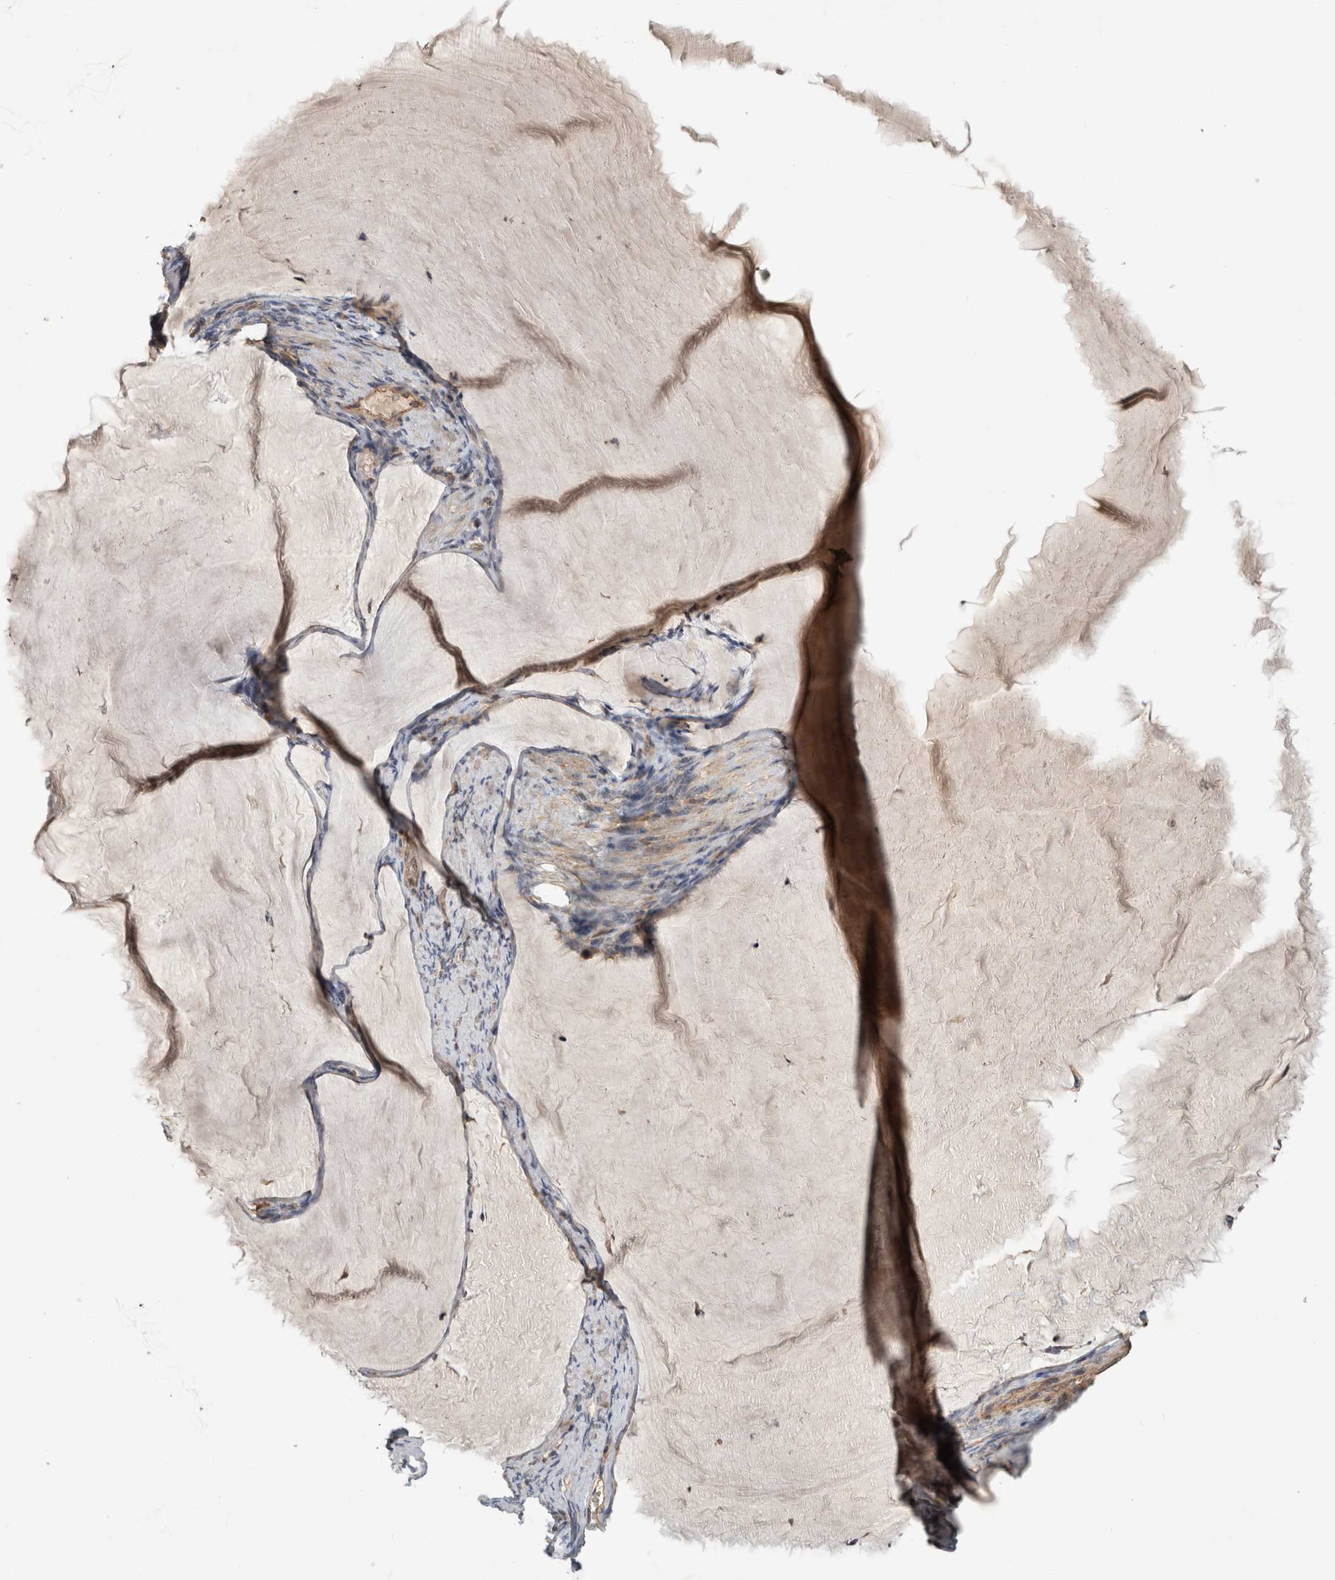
{"staining": {"intensity": "negative", "quantity": "none", "location": "none"}, "tissue": "ovarian cancer", "cell_type": "Tumor cells", "image_type": "cancer", "snomed": [{"axis": "morphology", "description": "Cystadenocarcinoma, mucinous, NOS"}, {"axis": "topography", "description": "Ovary"}], "caption": "Tumor cells are negative for brown protein staining in ovarian cancer (mucinous cystadenocarcinoma). The staining was performed using DAB to visualize the protein expression in brown, while the nuclei were stained in blue with hematoxylin (Magnification: 20x).", "gene": "ANKFY1", "patient": {"sex": "female", "age": 61}}